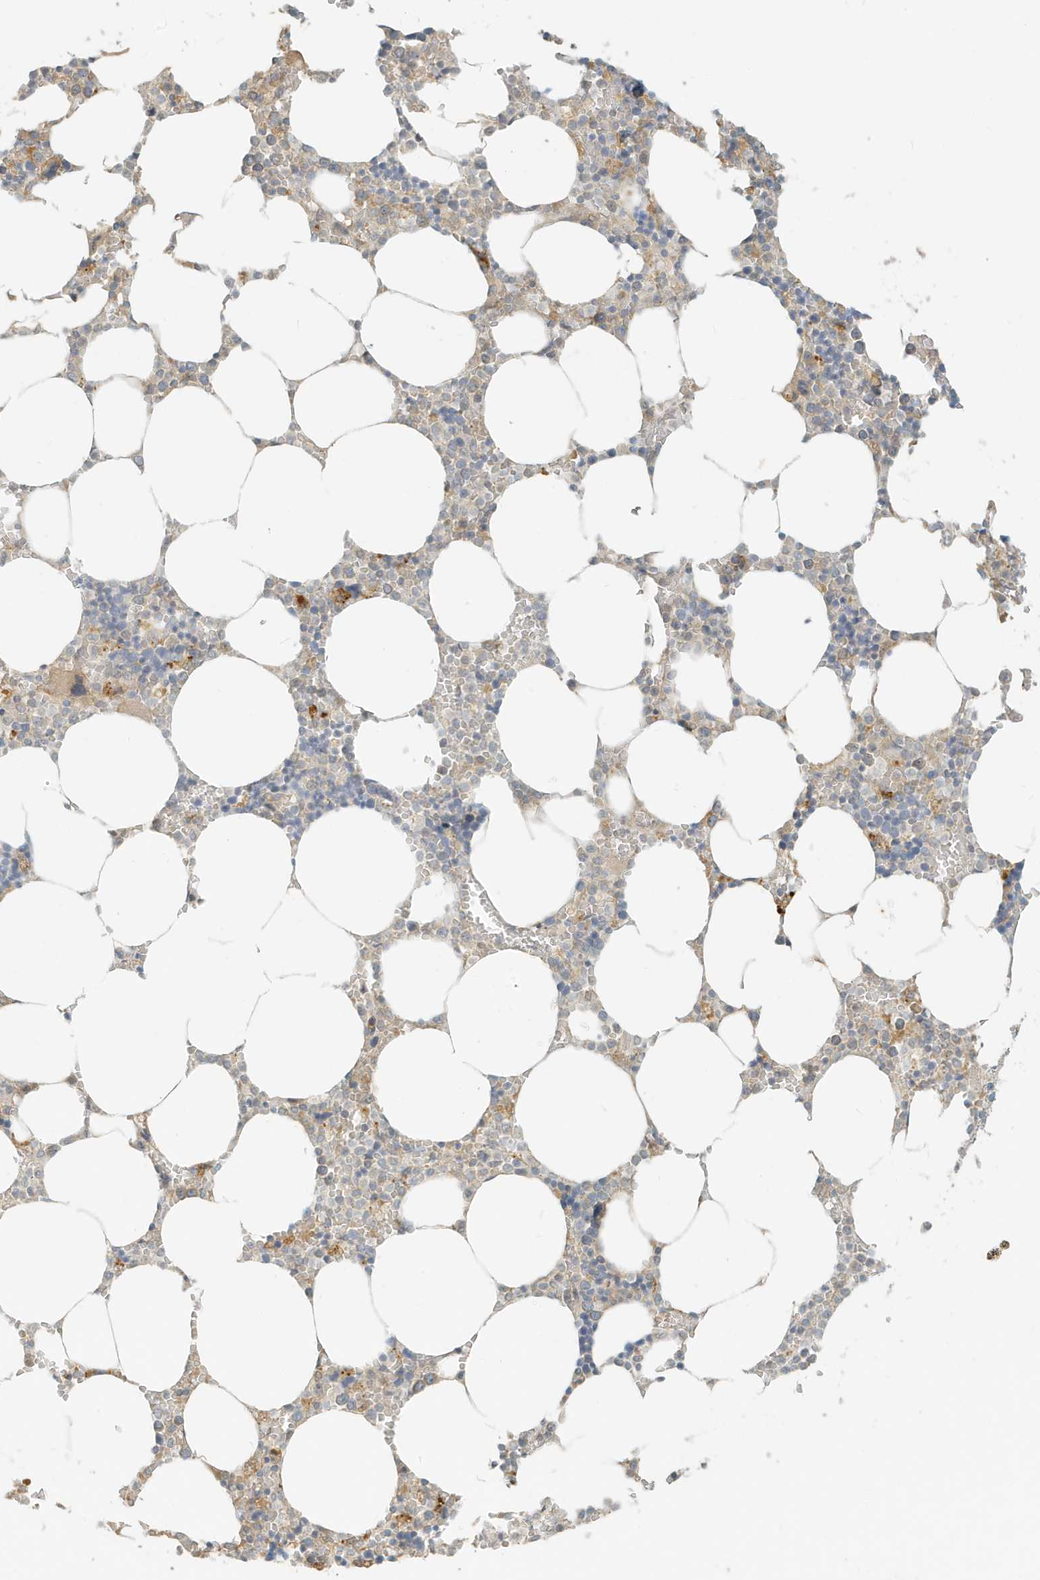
{"staining": {"intensity": "moderate", "quantity": "<25%", "location": "cytoplasmic/membranous"}, "tissue": "bone marrow", "cell_type": "Hematopoietic cells", "image_type": "normal", "snomed": [{"axis": "morphology", "description": "Normal tissue, NOS"}, {"axis": "topography", "description": "Bone marrow"}], "caption": "Protein expression analysis of unremarkable bone marrow shows moderate cytoplasmic/membranous staining in about <25% of hematopoietic cells. (DAB IHC with brightfield microscopy, high magnification).", "gene": "MCOLN1", "patient": {"sex": "male", "age": 70}}